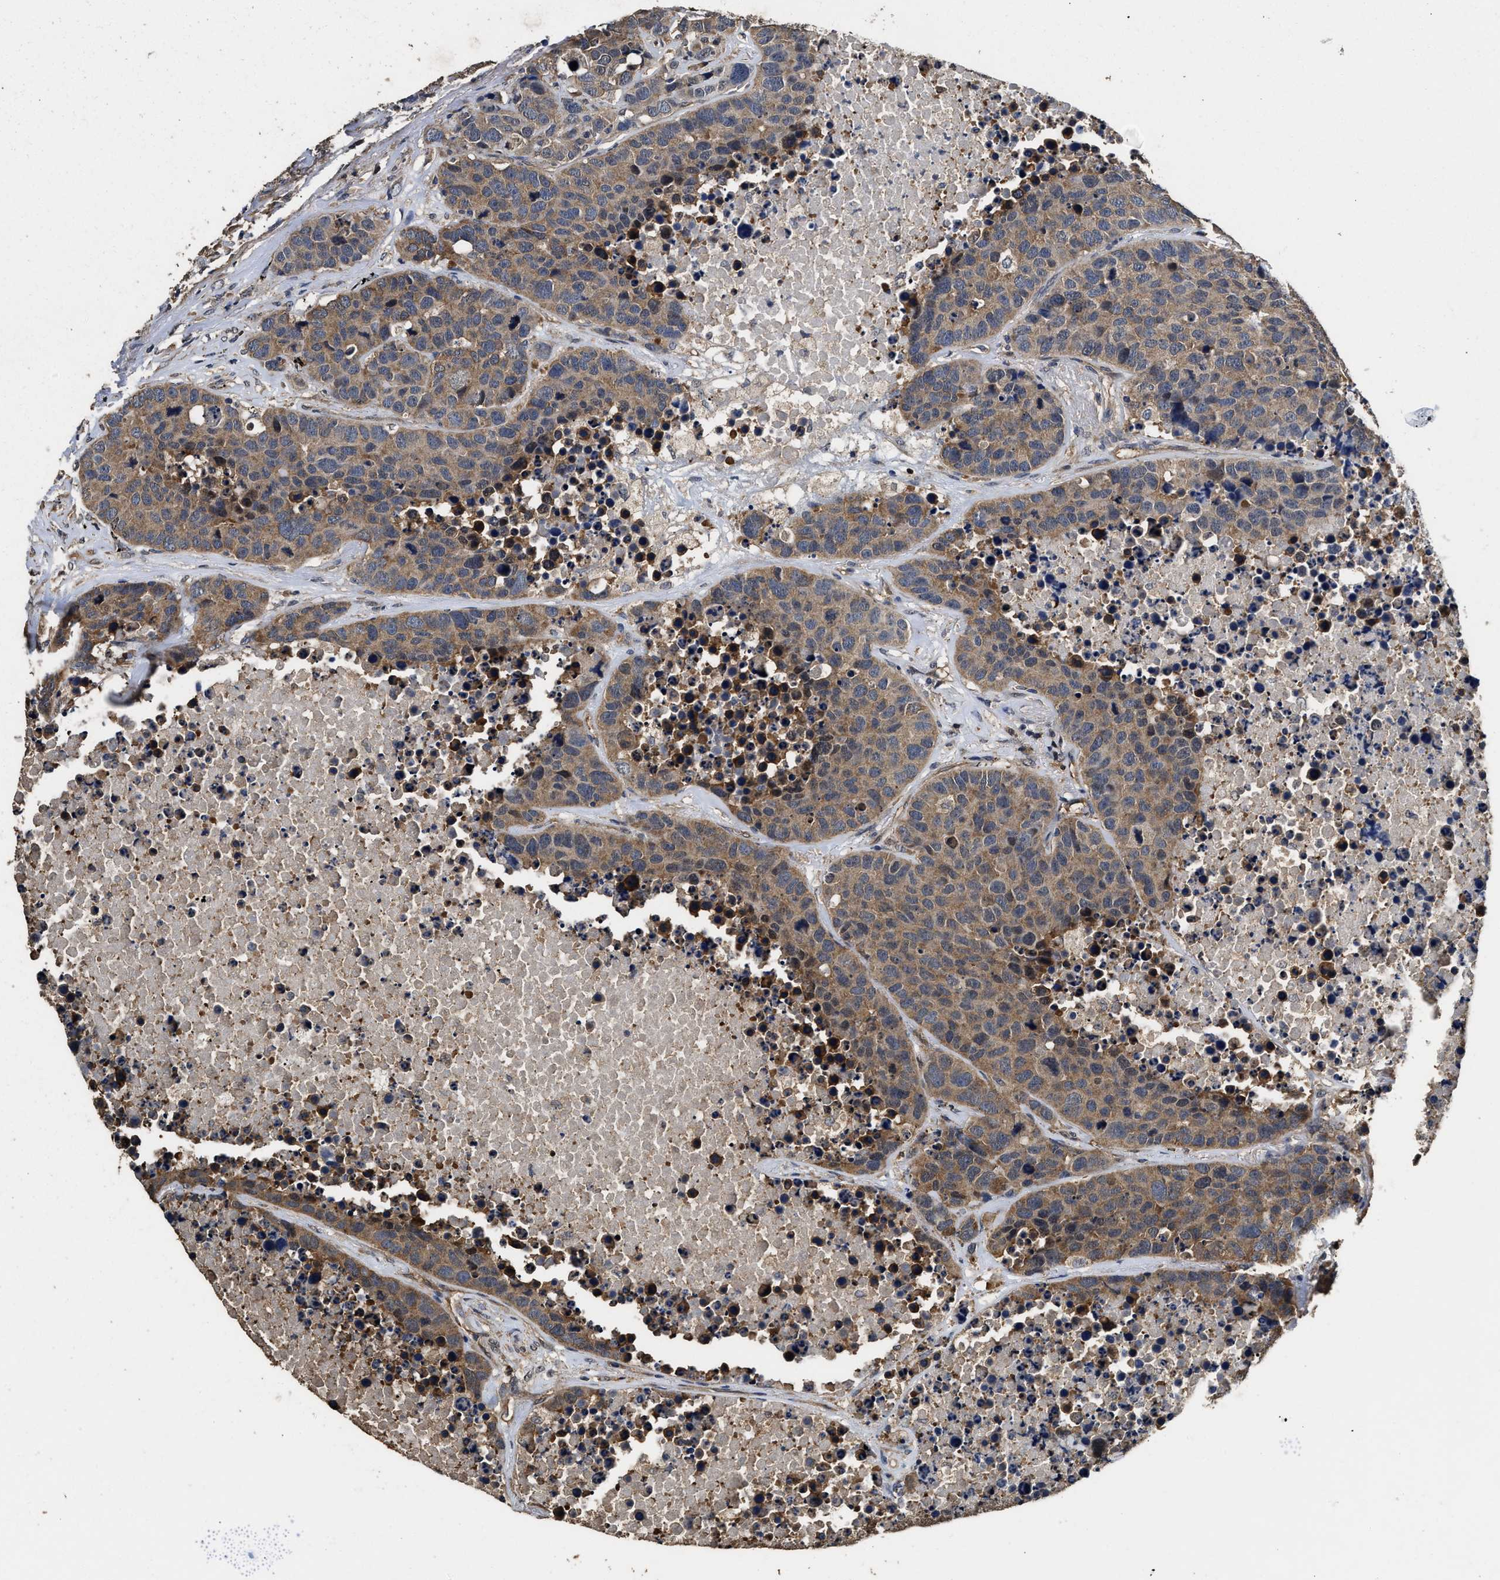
{"staining": {"intensity": "moderate", "quantity": ">75%", "location": "cytoplasmic/membranous"}, "tissue": "carcinoid", "cell_type": "Tumor cells", "image_type": "cancer", "snomed": [{"axis": "morphology", "description": "Carcinoid, malignant, NOS"}, {"axis": "topography", "description": "Lung"}], "caption": "Carcinoid (malignant) stained with DAB (3,3'-diaminobenzidine) immunohistochemistry (IHC) demonstrates medium levels of moderate cytoplasmic/membranous staining in about >75% of tumor cells. The protein of interest is shown in brown color, while the nuclei are stained blue.", "gene": "YWHAE", "patient": {"sex": "male", "age": 60}}